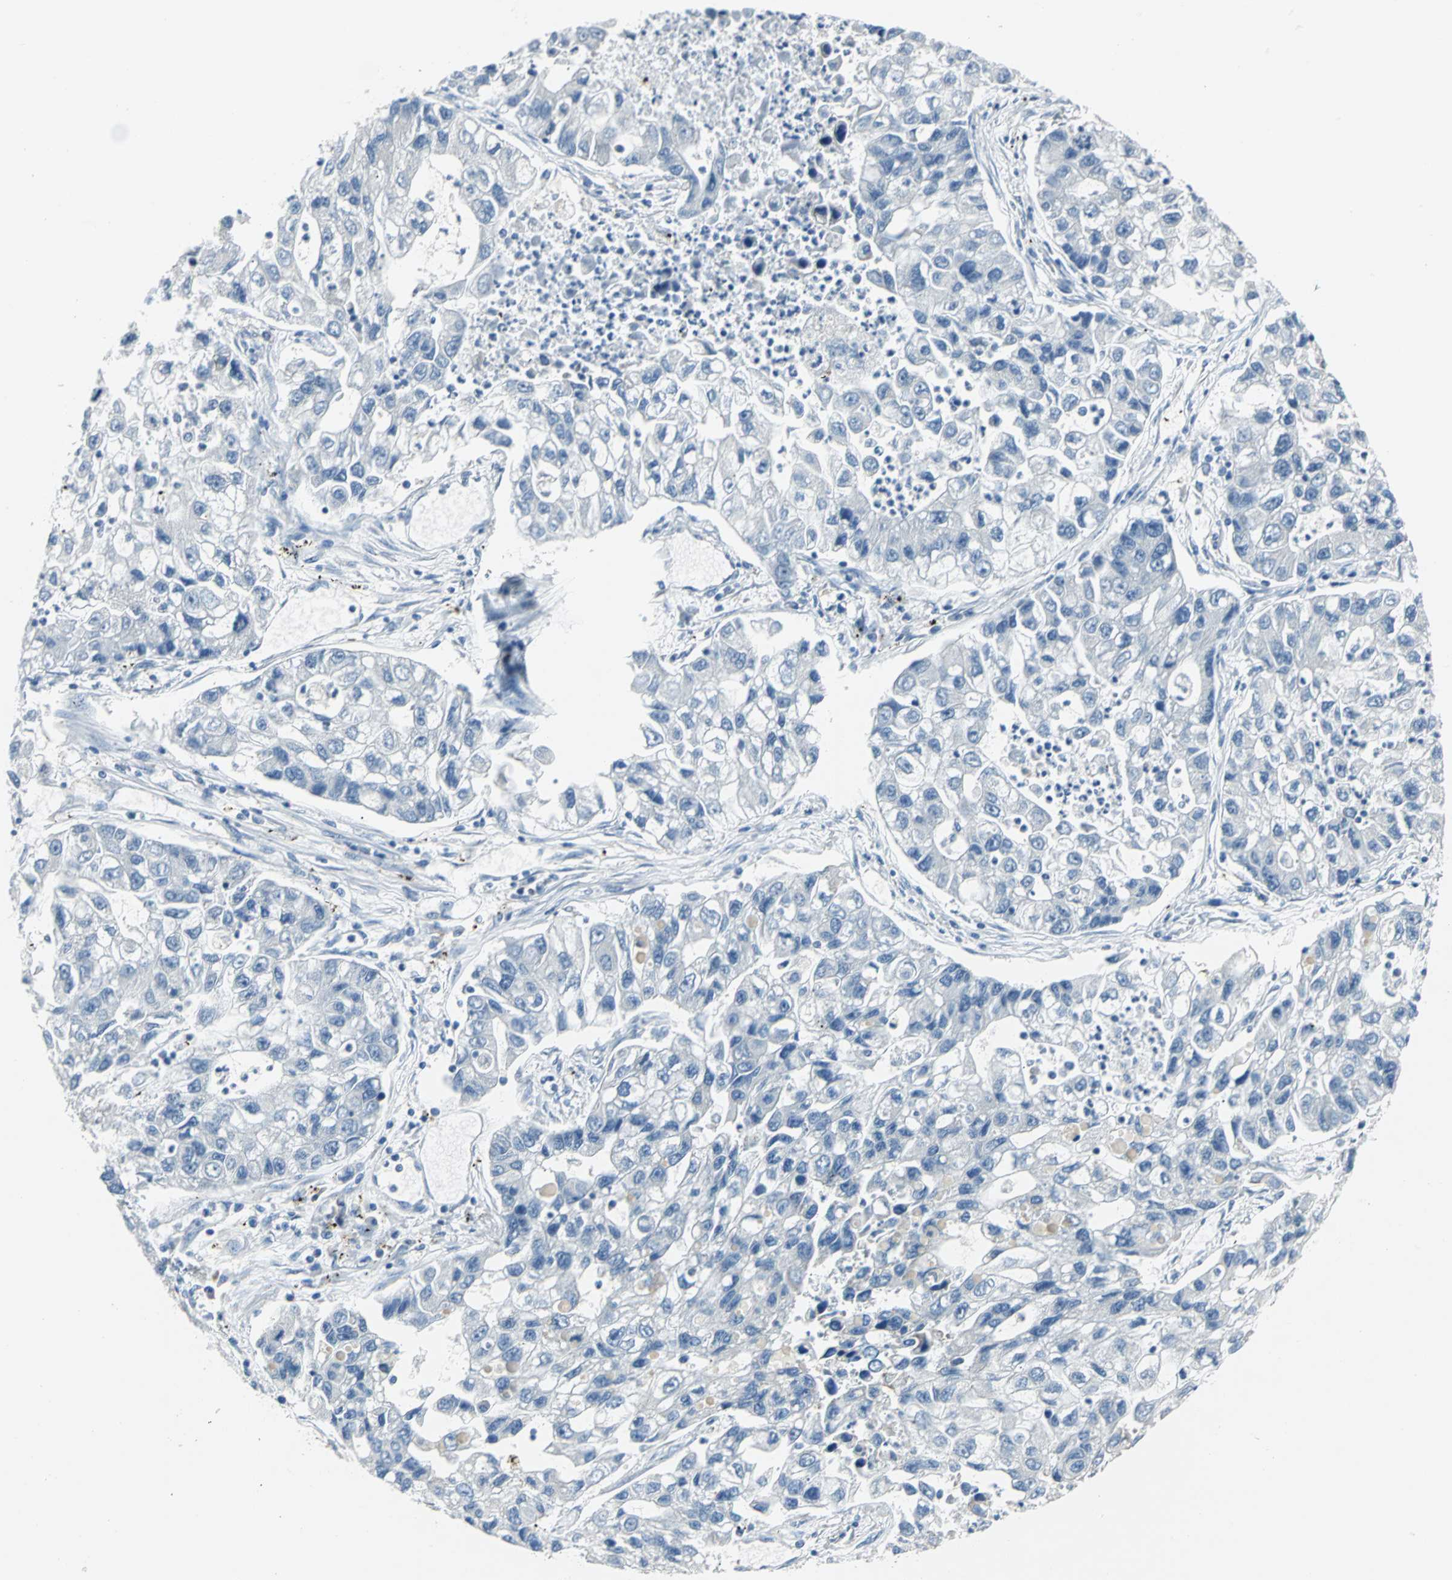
{"staining": {"intensity": "negative", "quantity": "none", "location": "none"}, "tissue": "lung cancer", "cell_type": "Tumor cells", "image_type": "cancer", "snomed": [{"axis": "morphology", "description": "Adenocarcinoma, NOS"}, {"axis": "topography", "description": "Lung"}], "caption": "Immunohistochemistry histopathology image of human adenocarcinoma (lung) stained for a protein (brown), which demonstrates no staining in tumor cells. The staining was performed using DAB to visualize the protein expression in brown, while the nuclei were stained in blue with hematoxylin (Magnification: 20x).", "gene": "B3GNT2", "patient": {"sex": "female", "age": 51}}